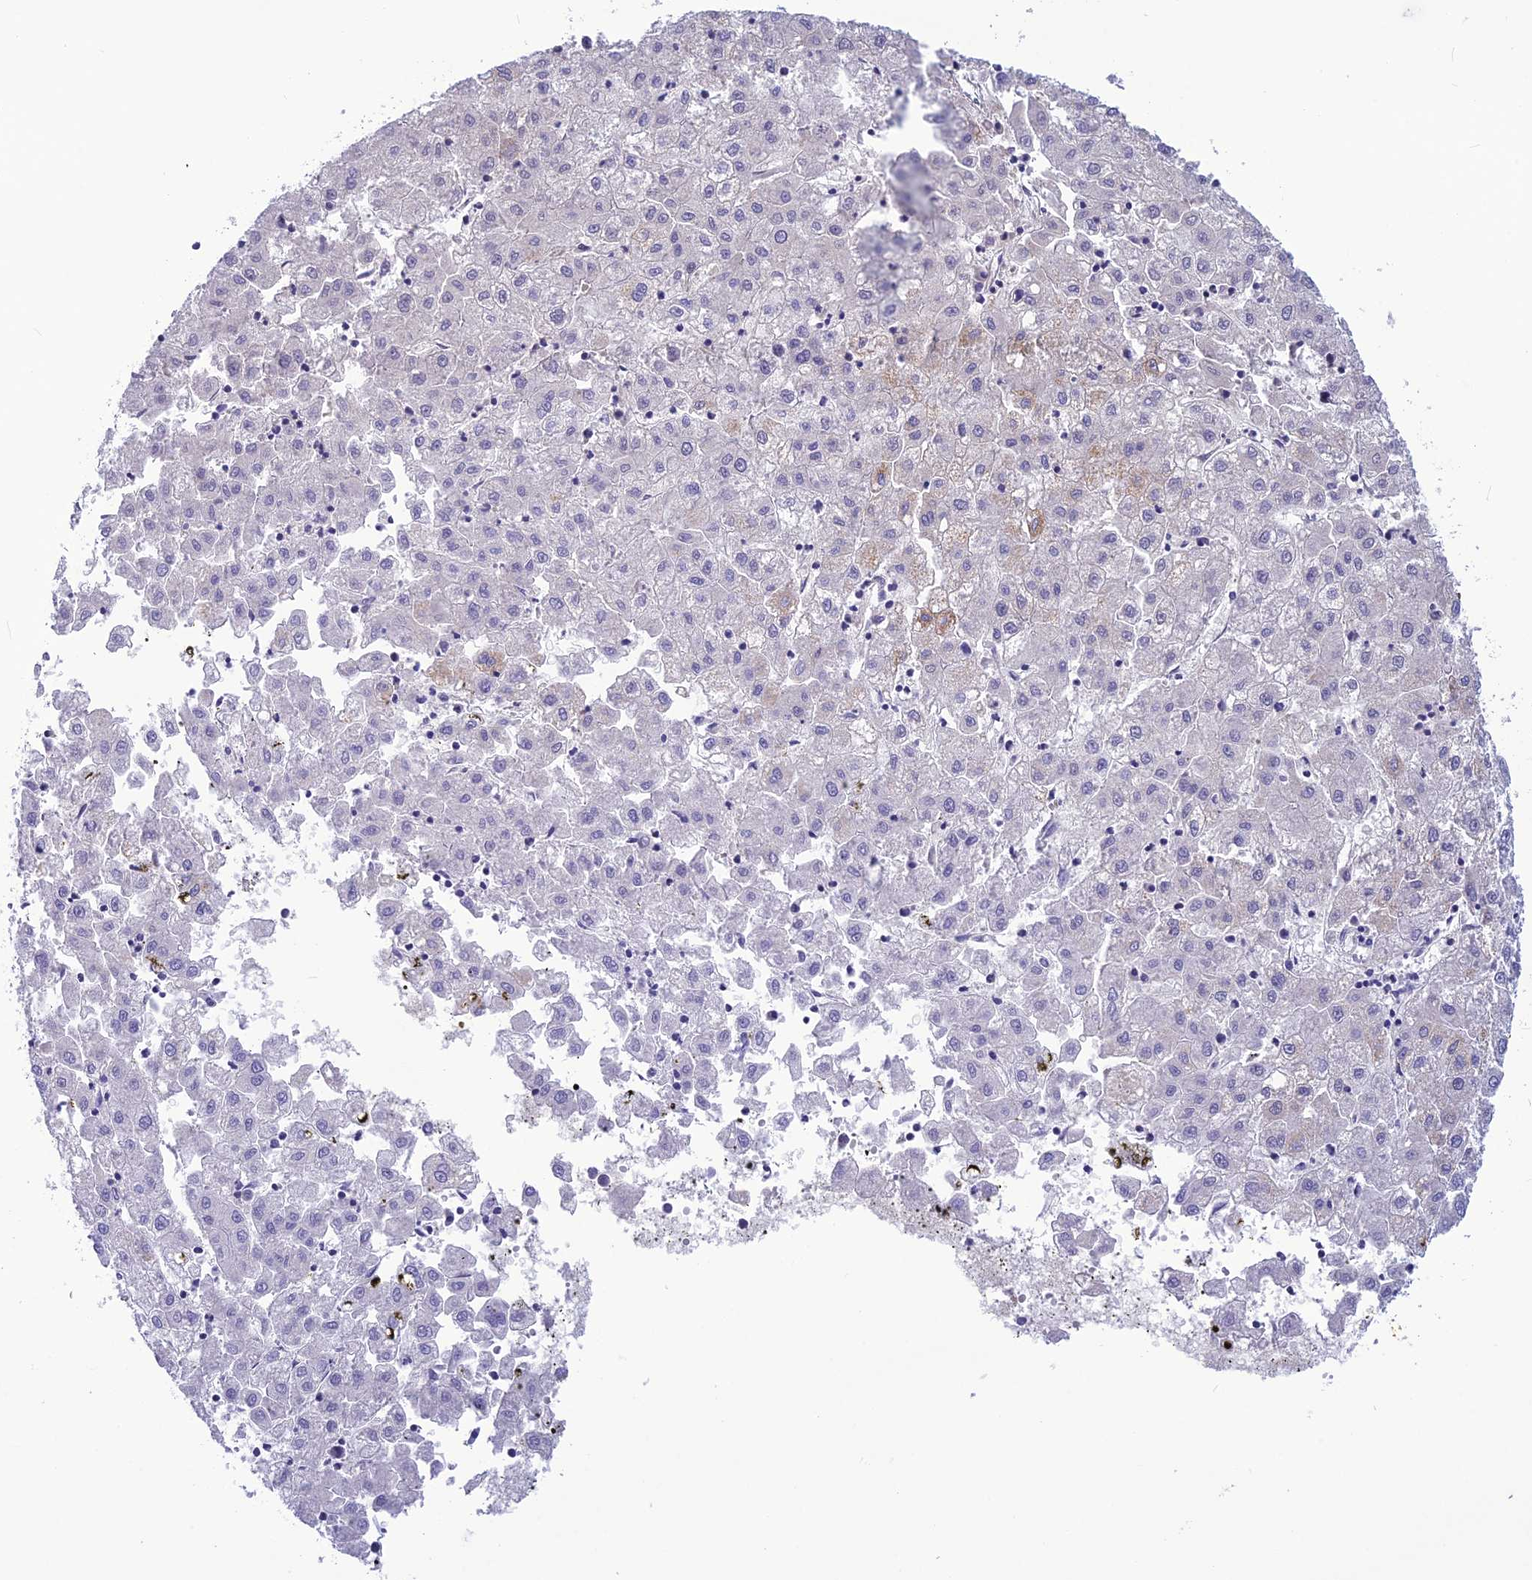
{"staining": {"intensity": "negative", "quantity": "none", "location": "none"}, "tissue": "liver cancer", "cell_type": "Tumor cells", "image_type": "cancer", "snomed": [{"axis": "morphology", "description": "Carcinoma, Hepatocellular, NOS"}, {"axis": "topography", "description": "Liver"}], "caption": "Tumor cells show no significant protein staining in liver hepatocellular carcinoma.", "gene": "POMGNT1", "patient": {"sex": "male", "age": 72}}